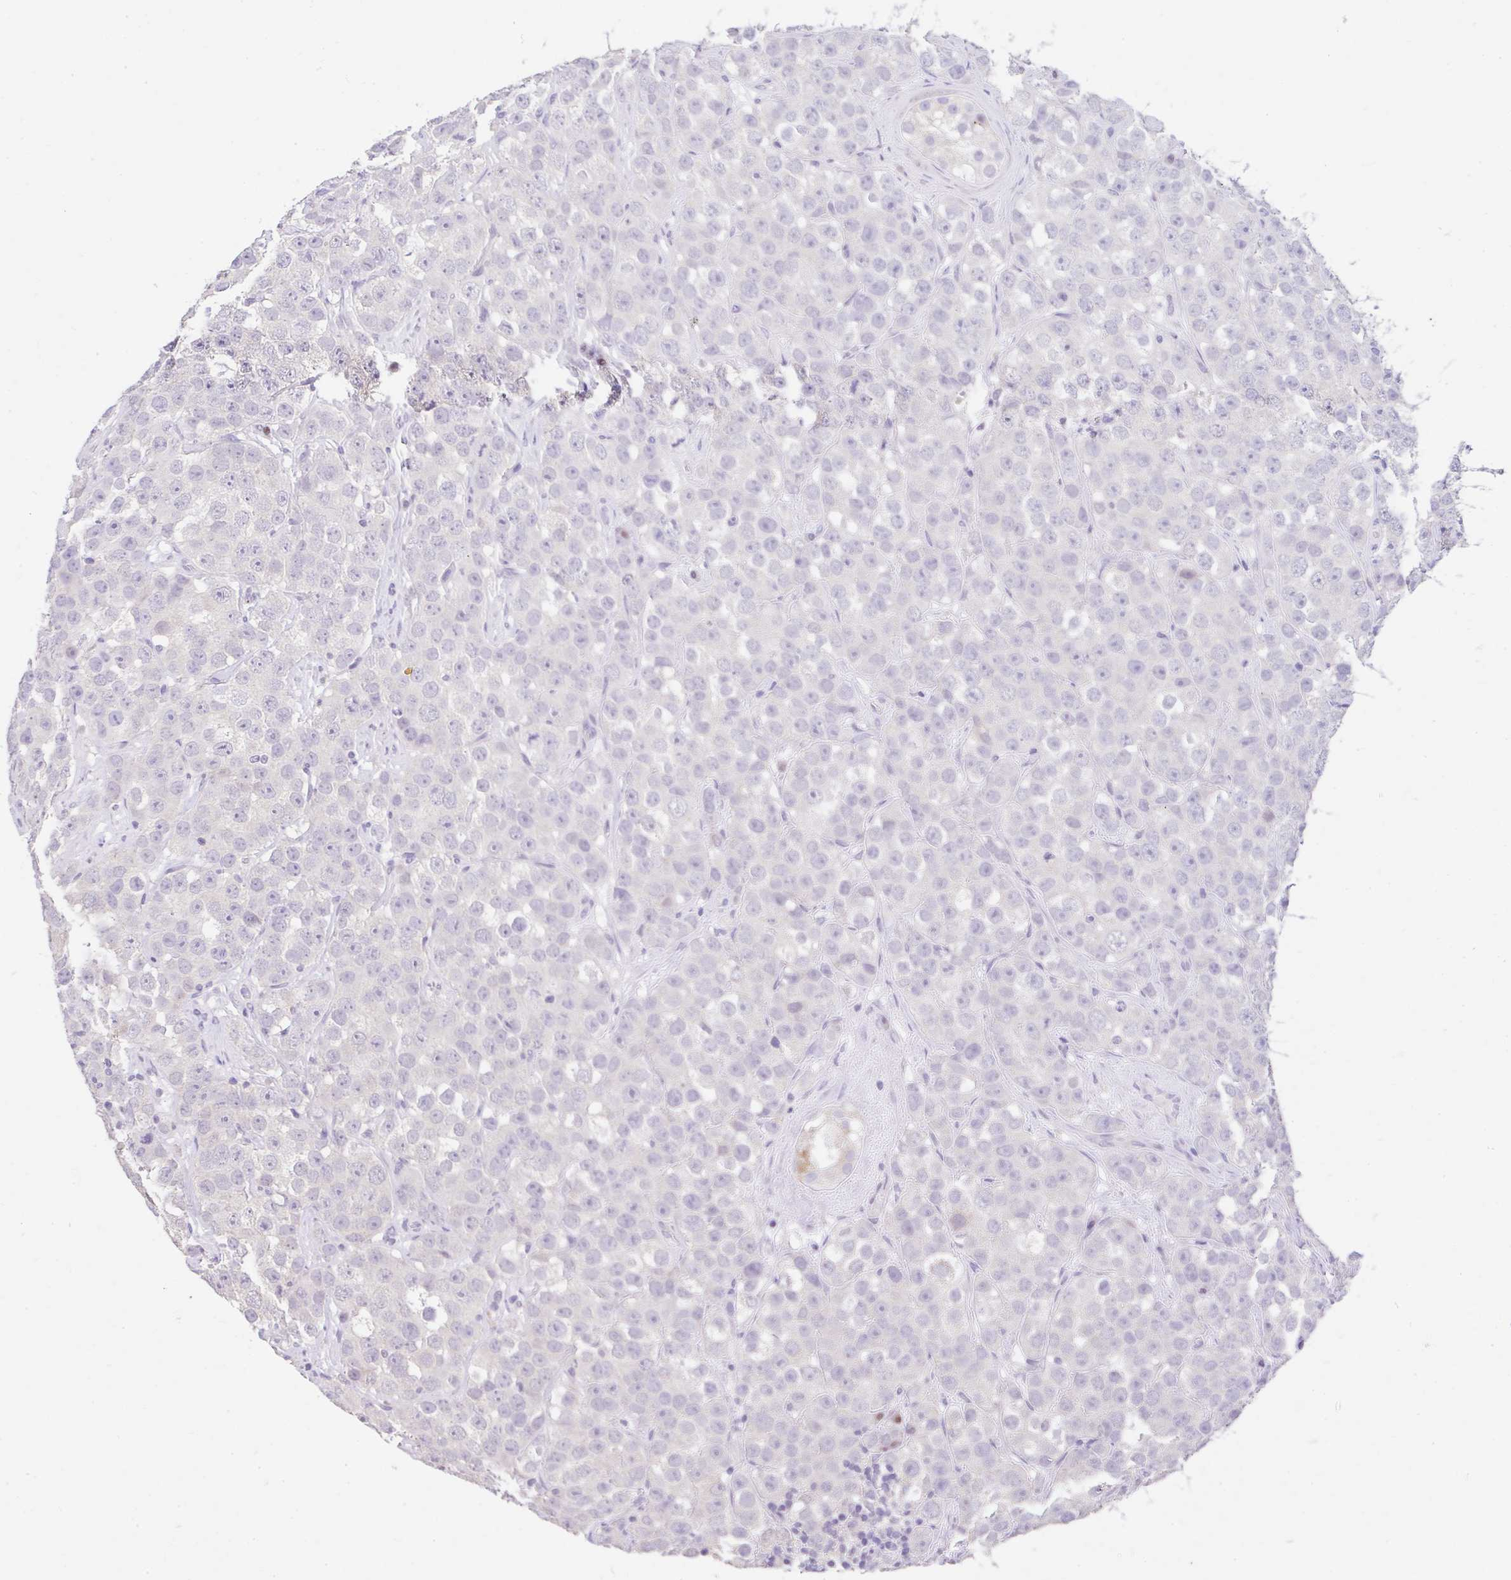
{"staining": {"intensity": "negative", "quantity": "none", "location": "none"}, "tissue": "testis cancer", "cell_type": "Tumor cells", "image_type": "cancer", "snomed": [{"axis": "morphology", "description": "Seminoma, NOS"}, {"axis": "topography", "description": "Testis"}], "caption": "An immunohistochemistry (IHC) micrograph of seminoma (testis) is shown. There is no staining in tumor cells of seminoma (testis).", "gene": "CTU1", "patient": {"sex": "male", "age": 28}}